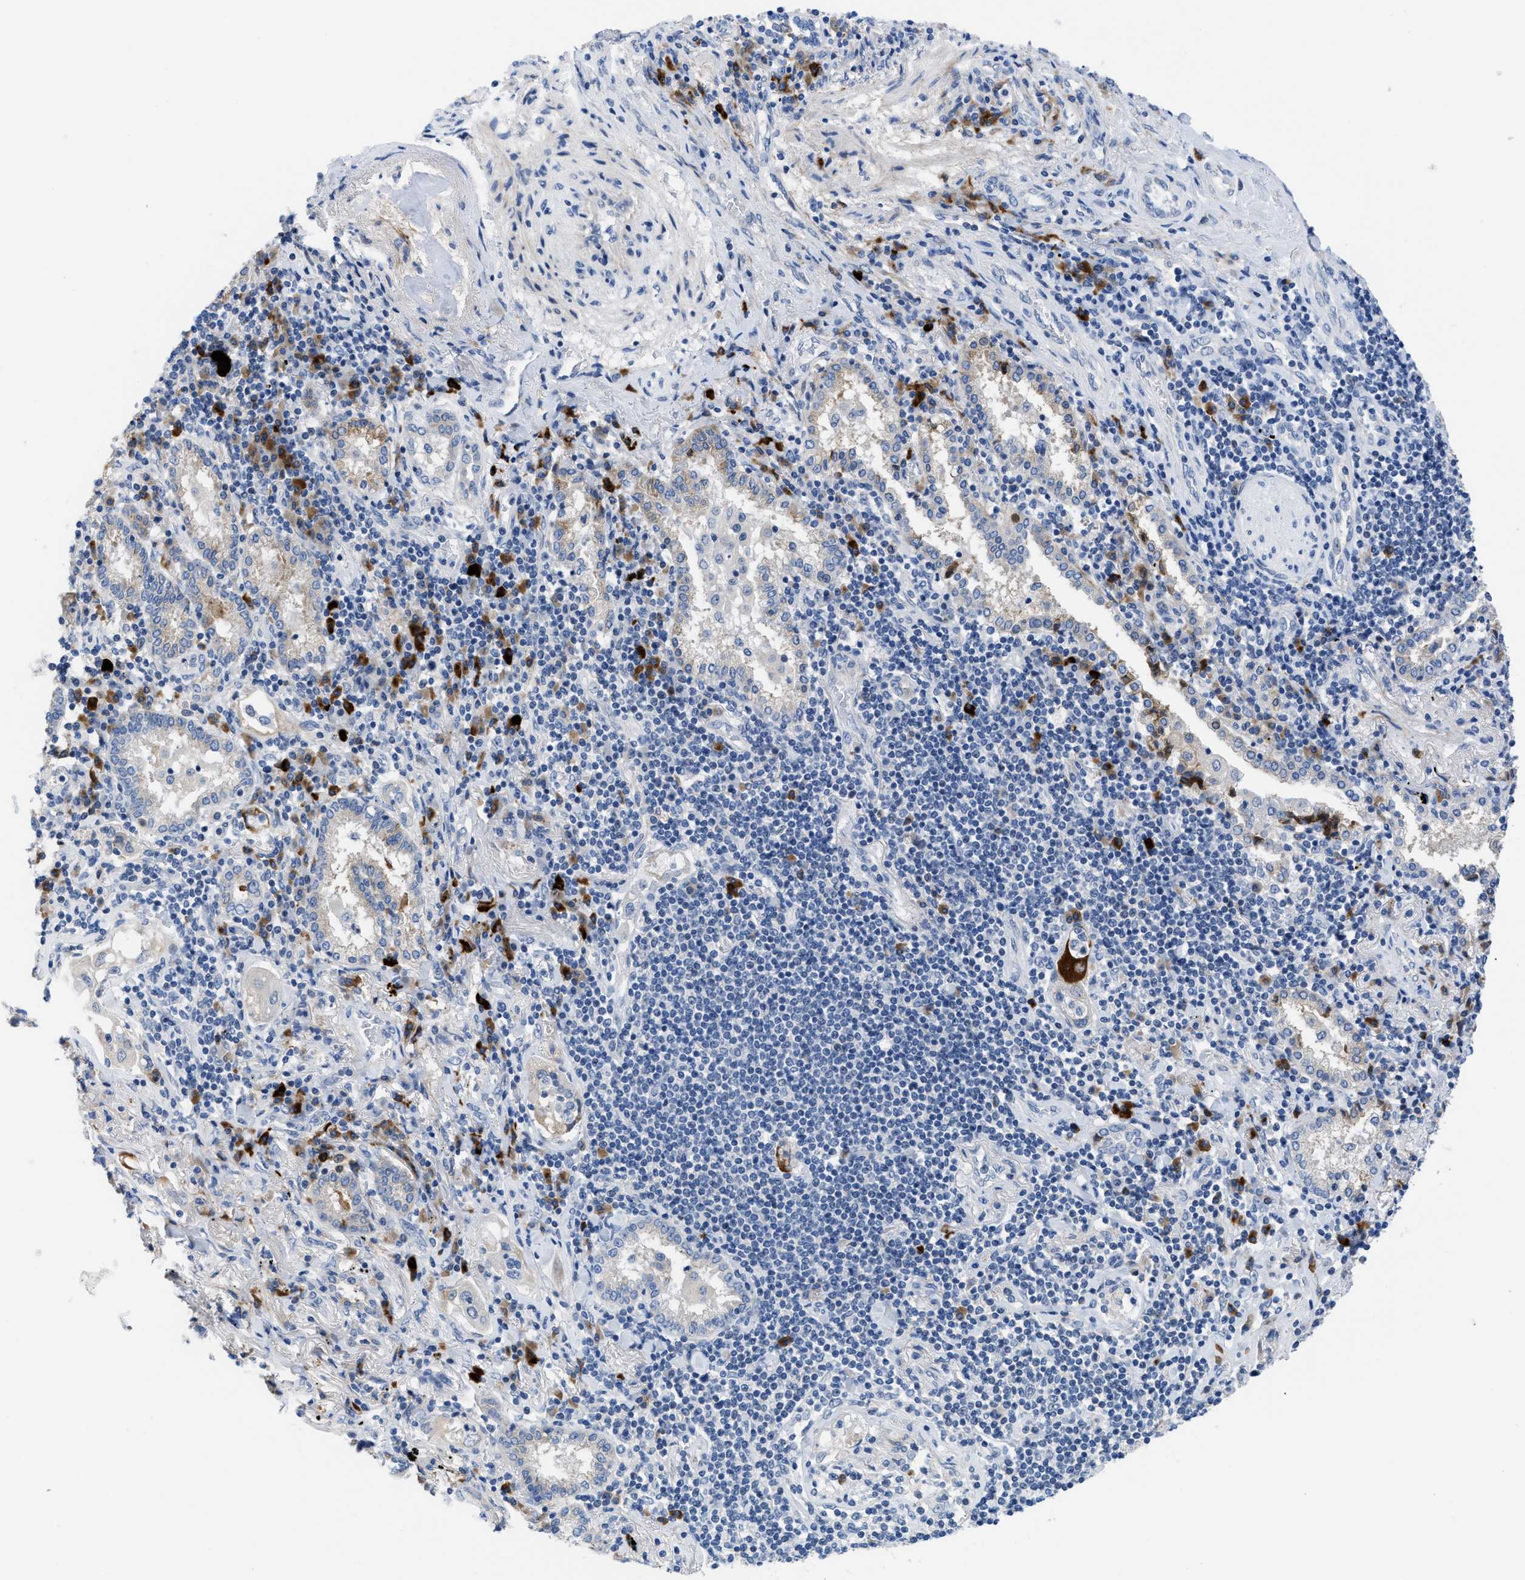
{"staining": {"intensity": "moderate", "quantity": "<25%", "location": "cytoplasmic/membranous"}, "tissue": "lung cancer", "cell_type": "Tumor cells", "image_type": "cancer", "snomed": [{"axis": "morphology", "description": "Adenocarcinoma, NOS"}, {"axis": "topography", "description": "Lung"}], "caption": "Protein expression analysis of lung cancer (adenocarcinoma) reveals moderate cytoplasmic/membranous expression in approximately <25% of tumor cells.", "gene": "OR9K2", "patient": {"sex": "female", "age": 65}}